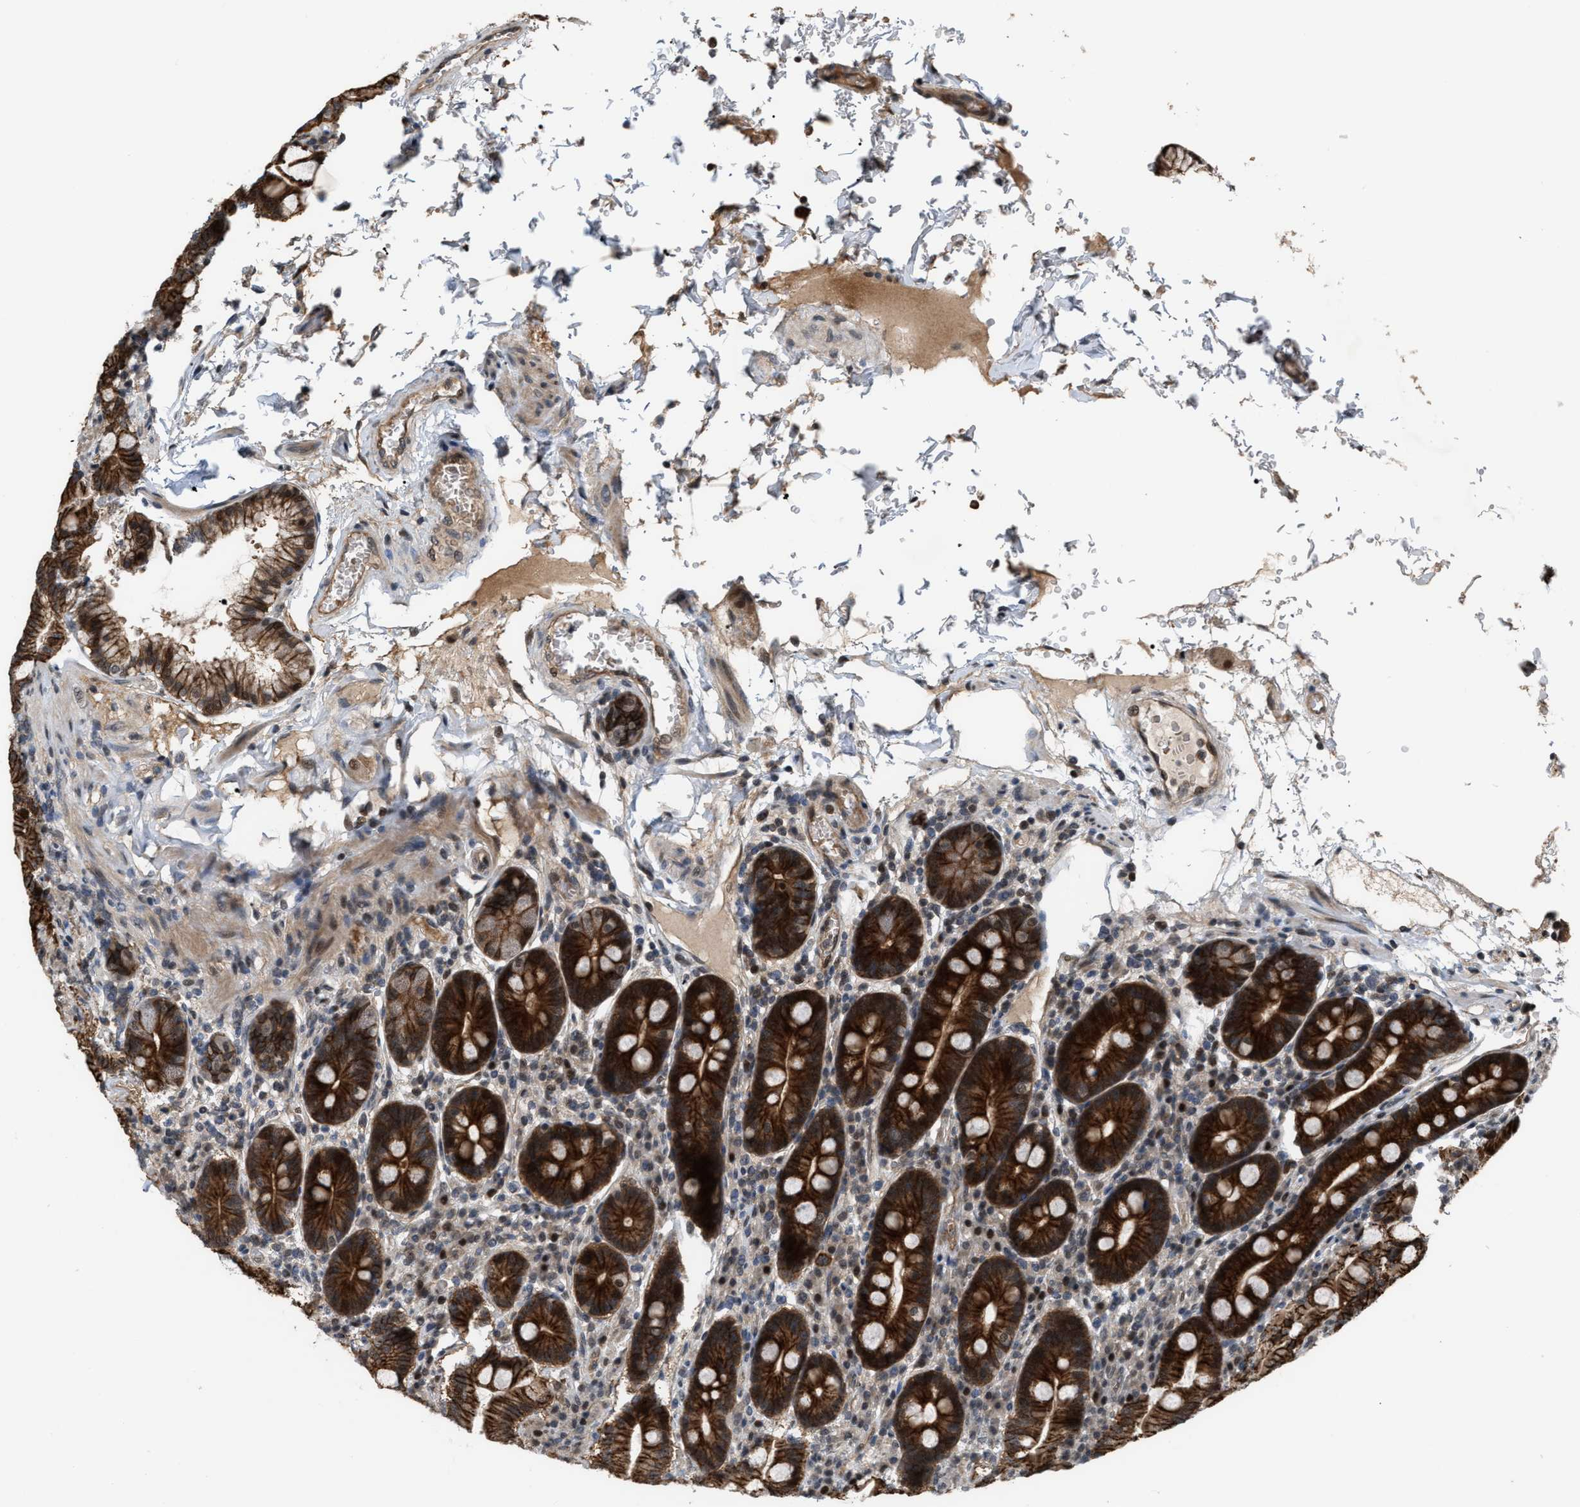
{"staining": {"intensity": "strong", "quantity": ">75%", "location": "cytoplasmic/membranous"}, "tissue": "duodenum", "cell_type": "Glandular cells", "image_type": "normal", "snomed": [{"axis": "morphology", "description": "Normal tissue, NOS"}, {"axis": "topography", "description": "Duodenum"}], "caption": "This image reveals immunohistochemistry staining of unremarkable human duodenum, with high strong cytoplasmic/membranous expression in about >75% of glandular cells.", "gene": "RFFL", "patient": {"sex": "male", "age": 50}}